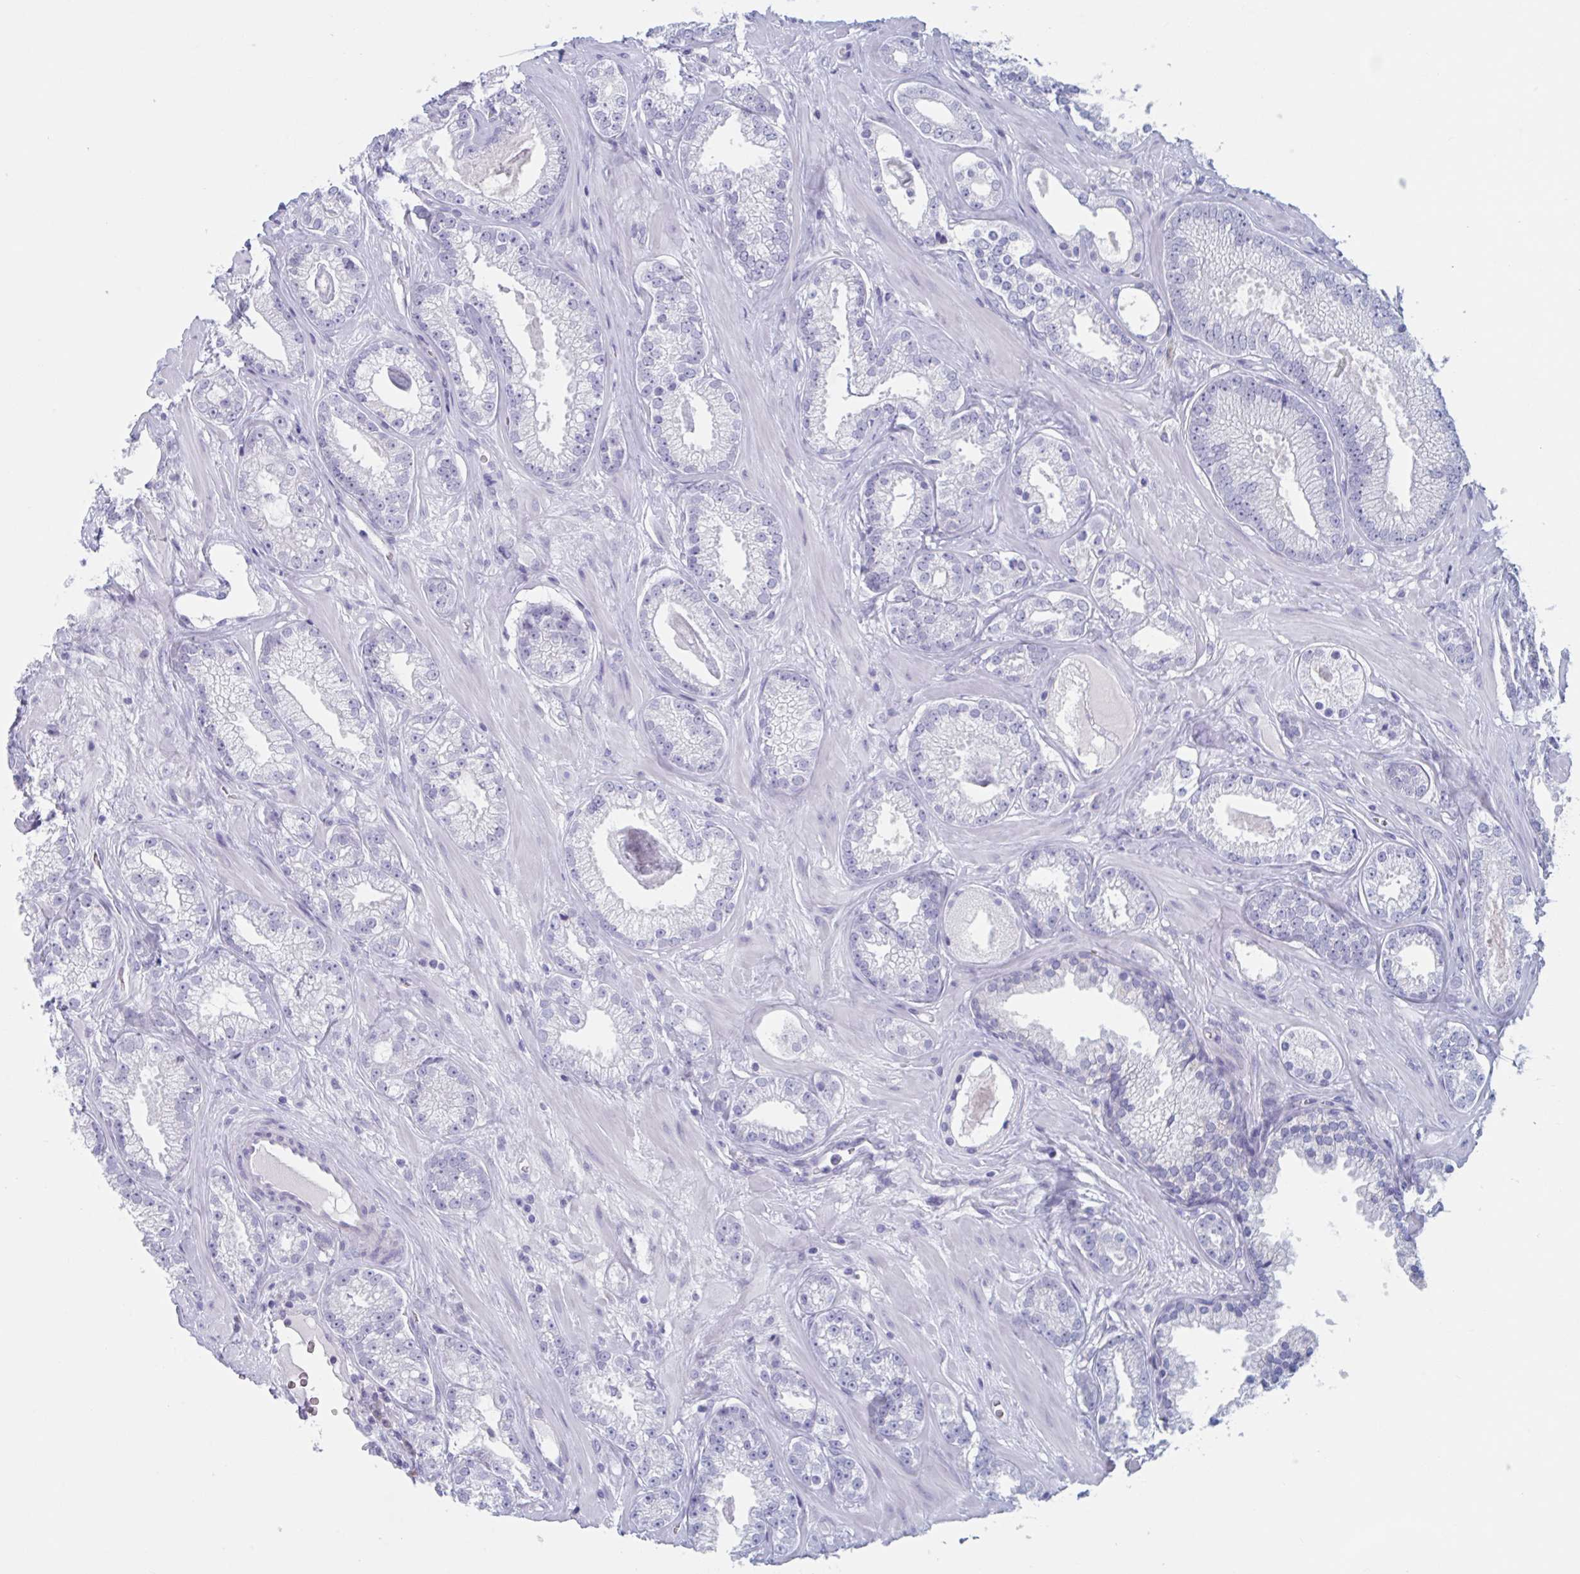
{"staining": {"intensity": "negative", "quantity": "none", "location": "none"}, "tissue": "prostate cancer", "cell_type": "Tumor cells", "image_type": "cancer", "snomed": [{"axis": "morphology", "description": "Adenocarcinoma, High grade"}, {"axis": "topography", "description": "Prostate"}], "caption": "High magnification brightfield microscopy of prostate adenocarcinoma (high-grade) stained with DAB (3,3'-diaminobenzidine) (brown) and counterstained with hematoxylin (blue): tumor cells show no significant staining.", "gene": "HSD11B2", "patient": {"sex": "male", "age": 66}}